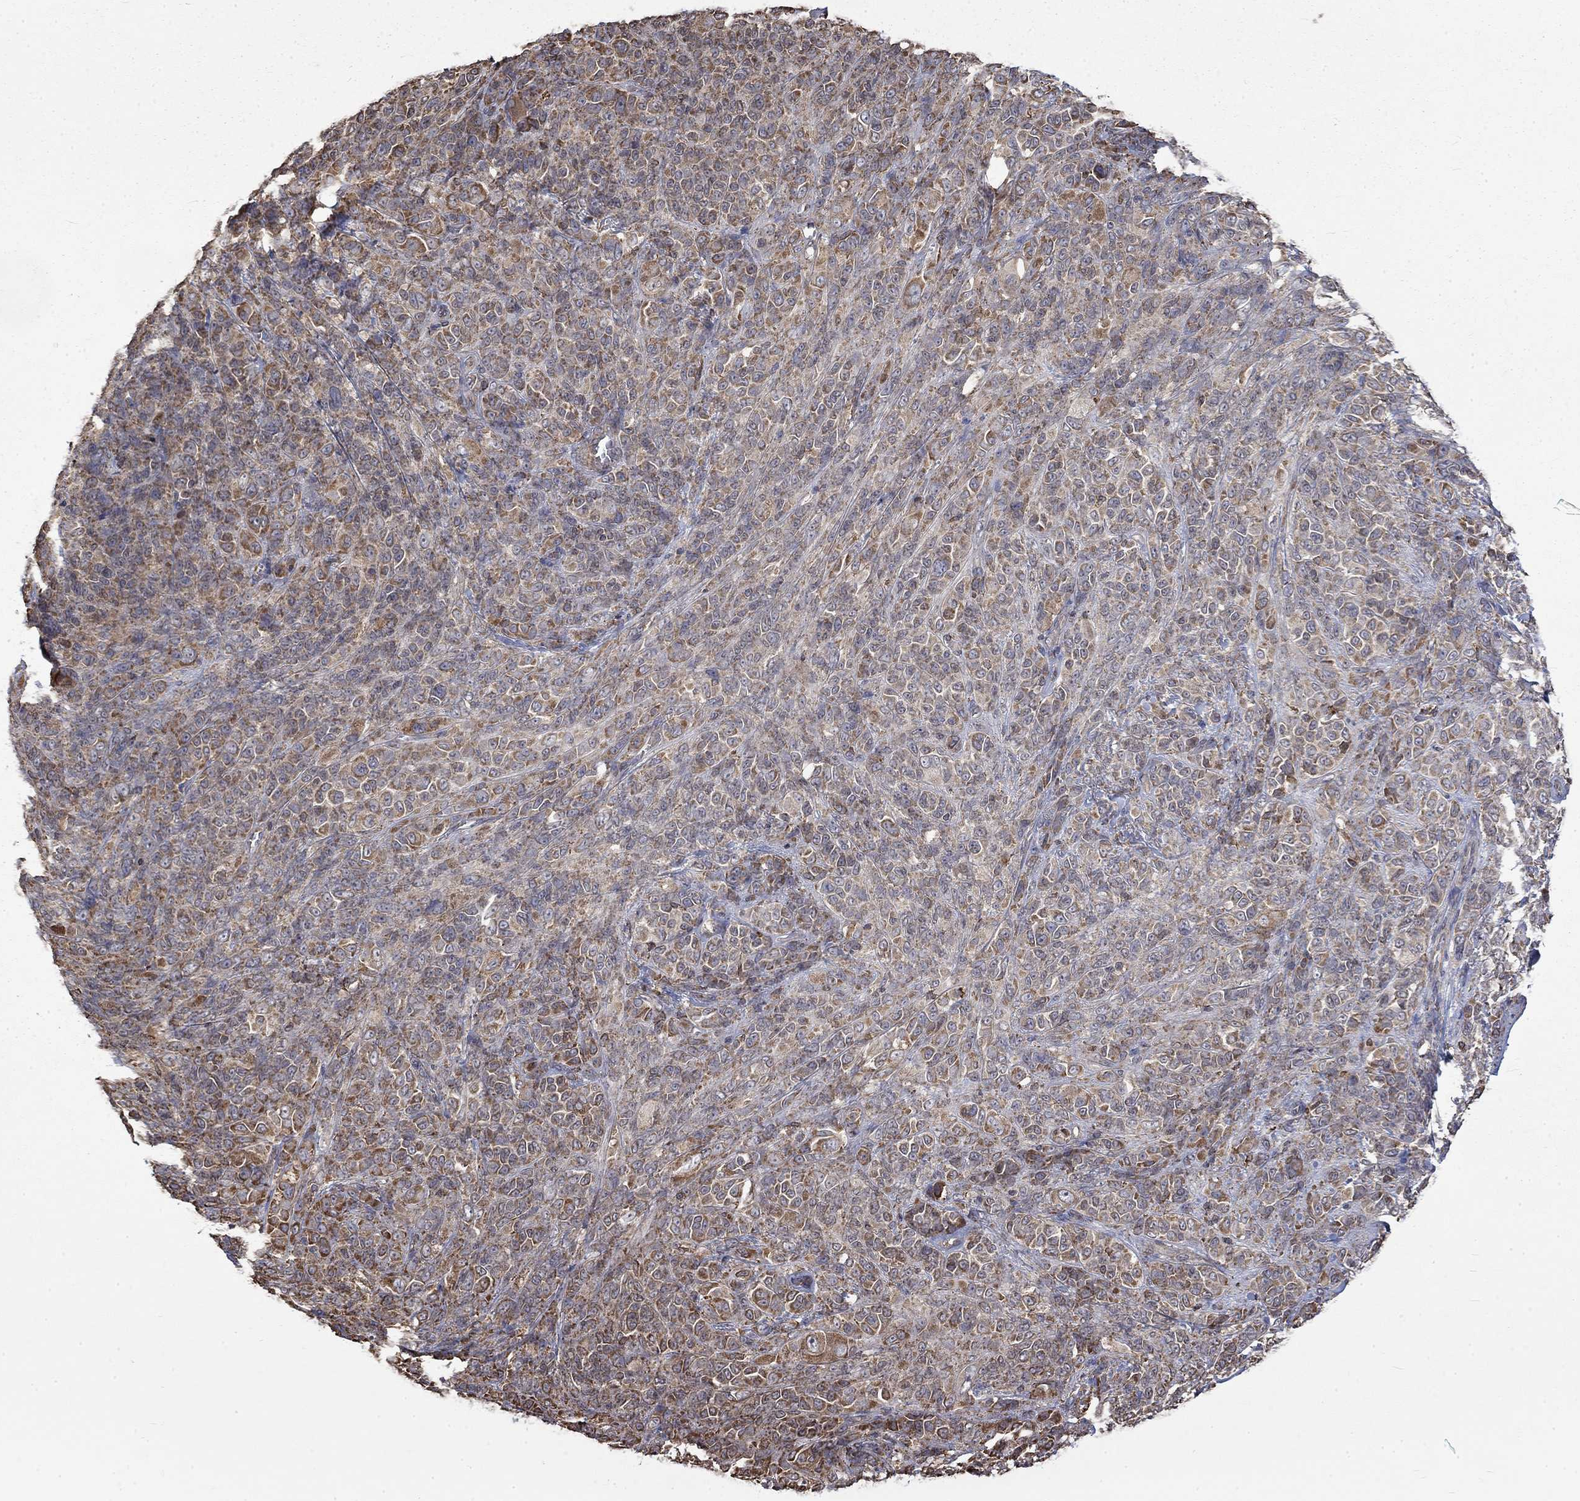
{"staining": {"intensity": "moderate", "quantity": ">75%", "location": "cytoplasmic/membranous"}, "tissue": "melanoma", "cell_type": "Tumor cells", "image_type": "cancer", "snomed": [{"axis": "morphology", "description": "Malignant melanoma, NOS"}, {"axis": "topography", "description": "Skin"}], "caption": "Moderate cytoplasmic/membranous staining is present in about >75% of tumor cells in malignant melanoma. Immunohistochemistry (ihc) stains the protein in brown and the nuclei are stained blue.", "gene": "ESRRA", "patient": {"sex": "female", "age": 87}}